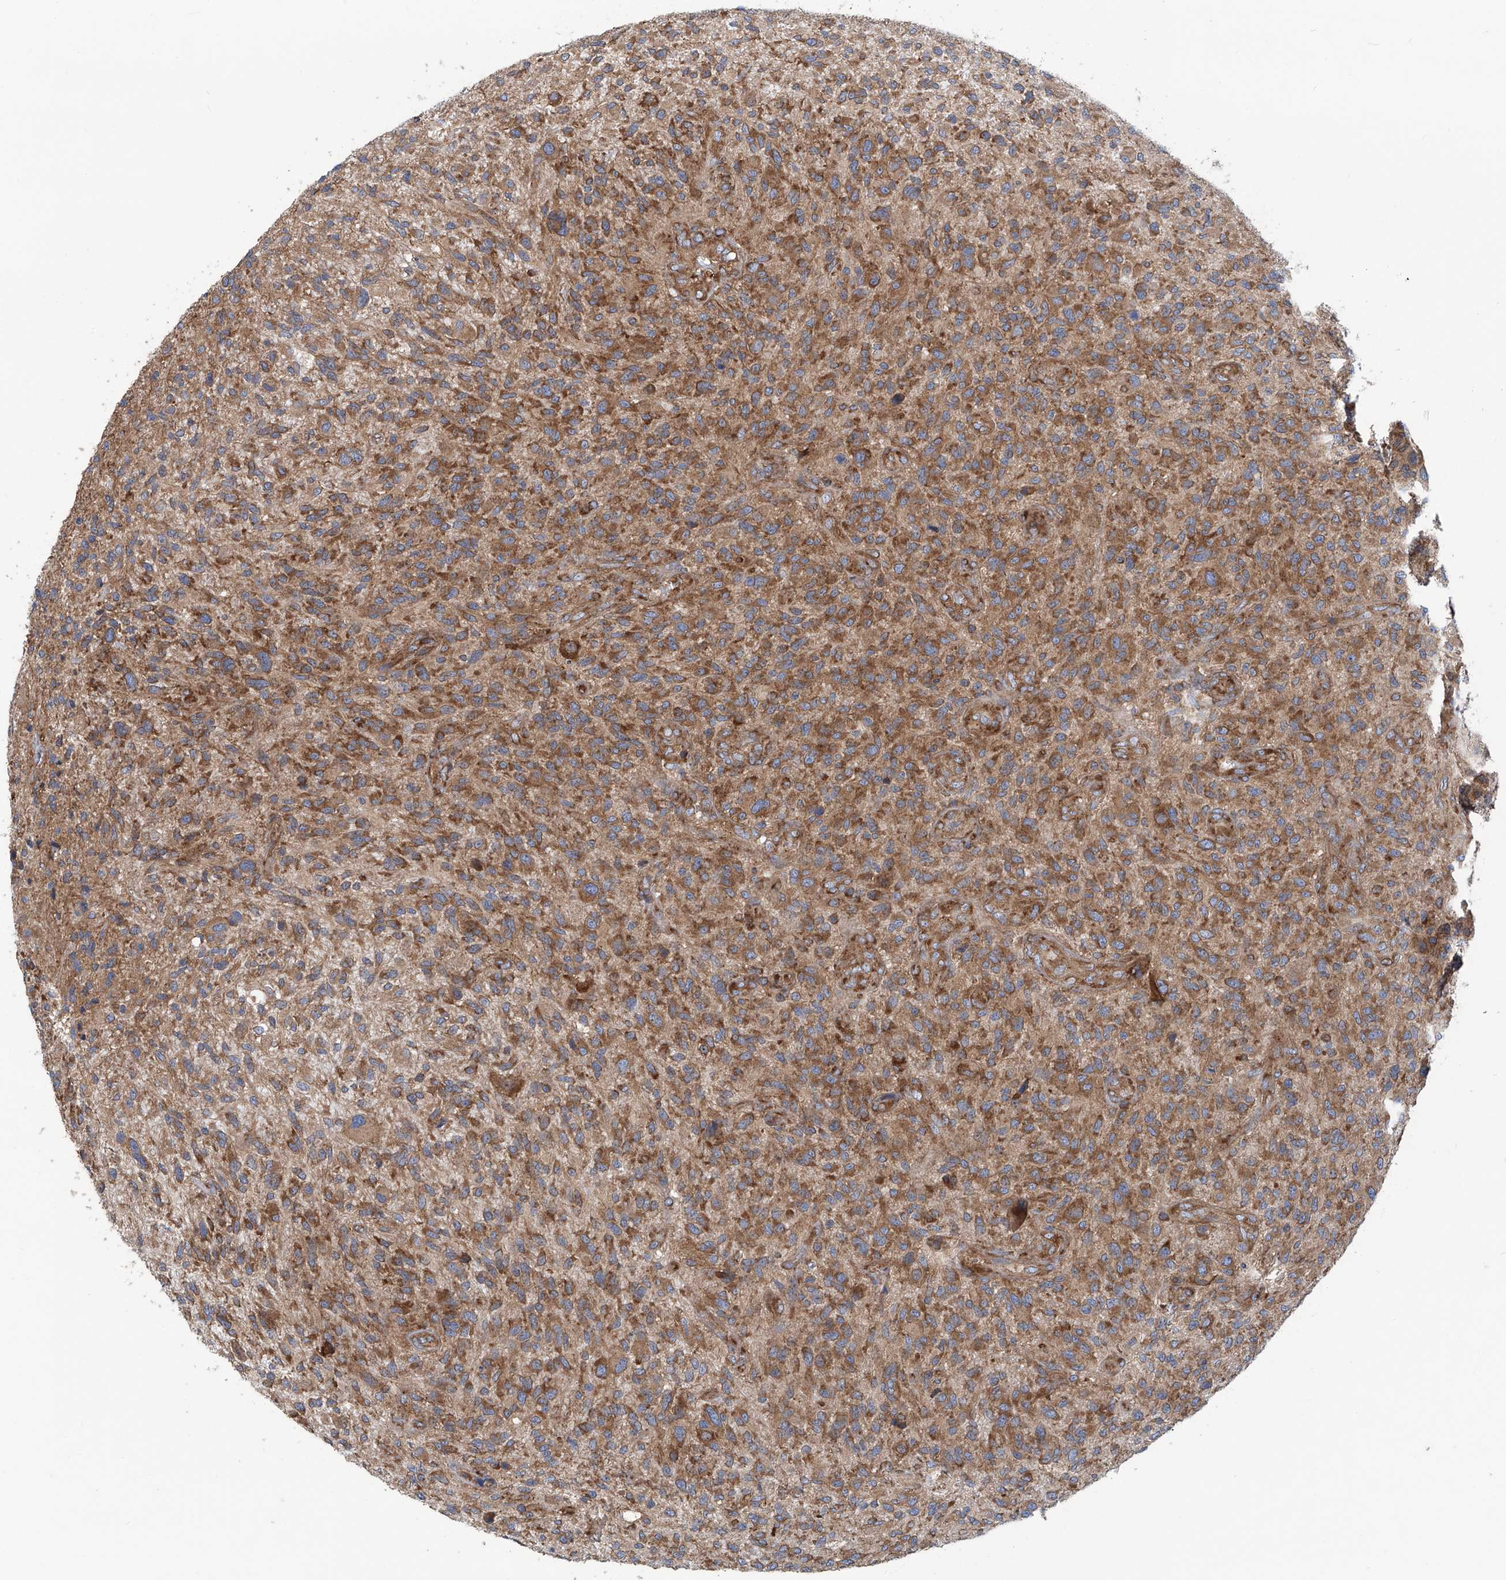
{"staining": {"intensity": "moderate", "quantity": ">75%", "location": "cytoplasmic/membranous"}, "tissue": "glioma", "cell_type": "Tumor cells", "image_type": "cancer", "snomed": [{"axis": "morphology", "description": "Glioma, malignant, High grade"}, {"axis": "topography", "description": "Brain"}], "caption": "The immunohistochemical stain highlights moderate cytoplasmic/membranous positivity in tumor cells of malignant high-grade glioma tissue.", "gene": "SENP2", "patient": {"sex": "male", "age": 47}}